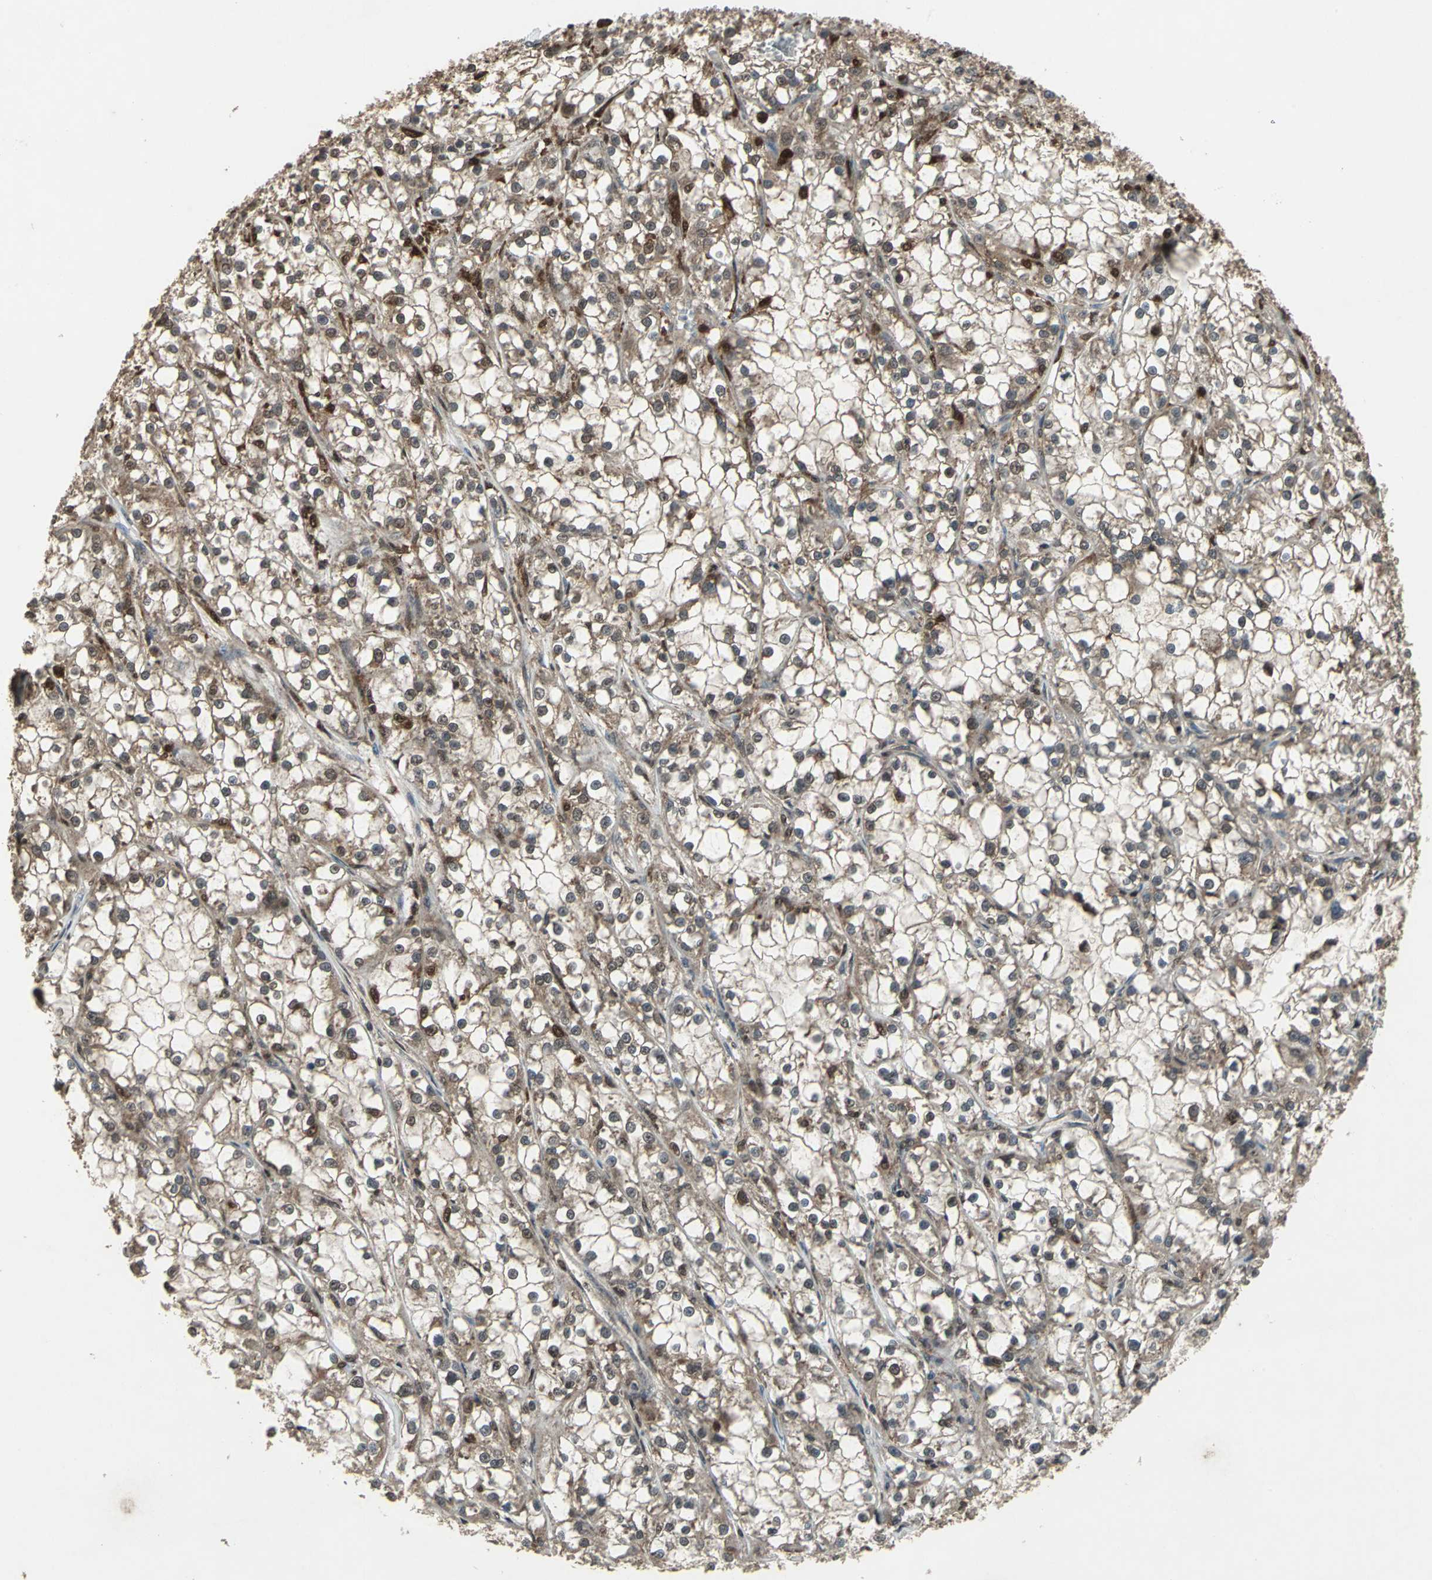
{"staining": {"intensity": "weak", "quantity": ">75%", "location": "cytoplasmic/membranous"}, "tissue": "renal cancer", "cell_type": "Tumor cells", "image_type": "cancer", "snomed": [{"axis": "morphology", "description": "Adenocarcinoma, NOS"}, {"axis": "topography", "description": "Kidney"}], "caption": "Tumor cells show low levels of weak cytoplasmic/membranous positivity in about >75% of cells in adenocarcinoma (renal).", "gene": "PYCARD", "patient": {"sex": "female", "age": 52}}